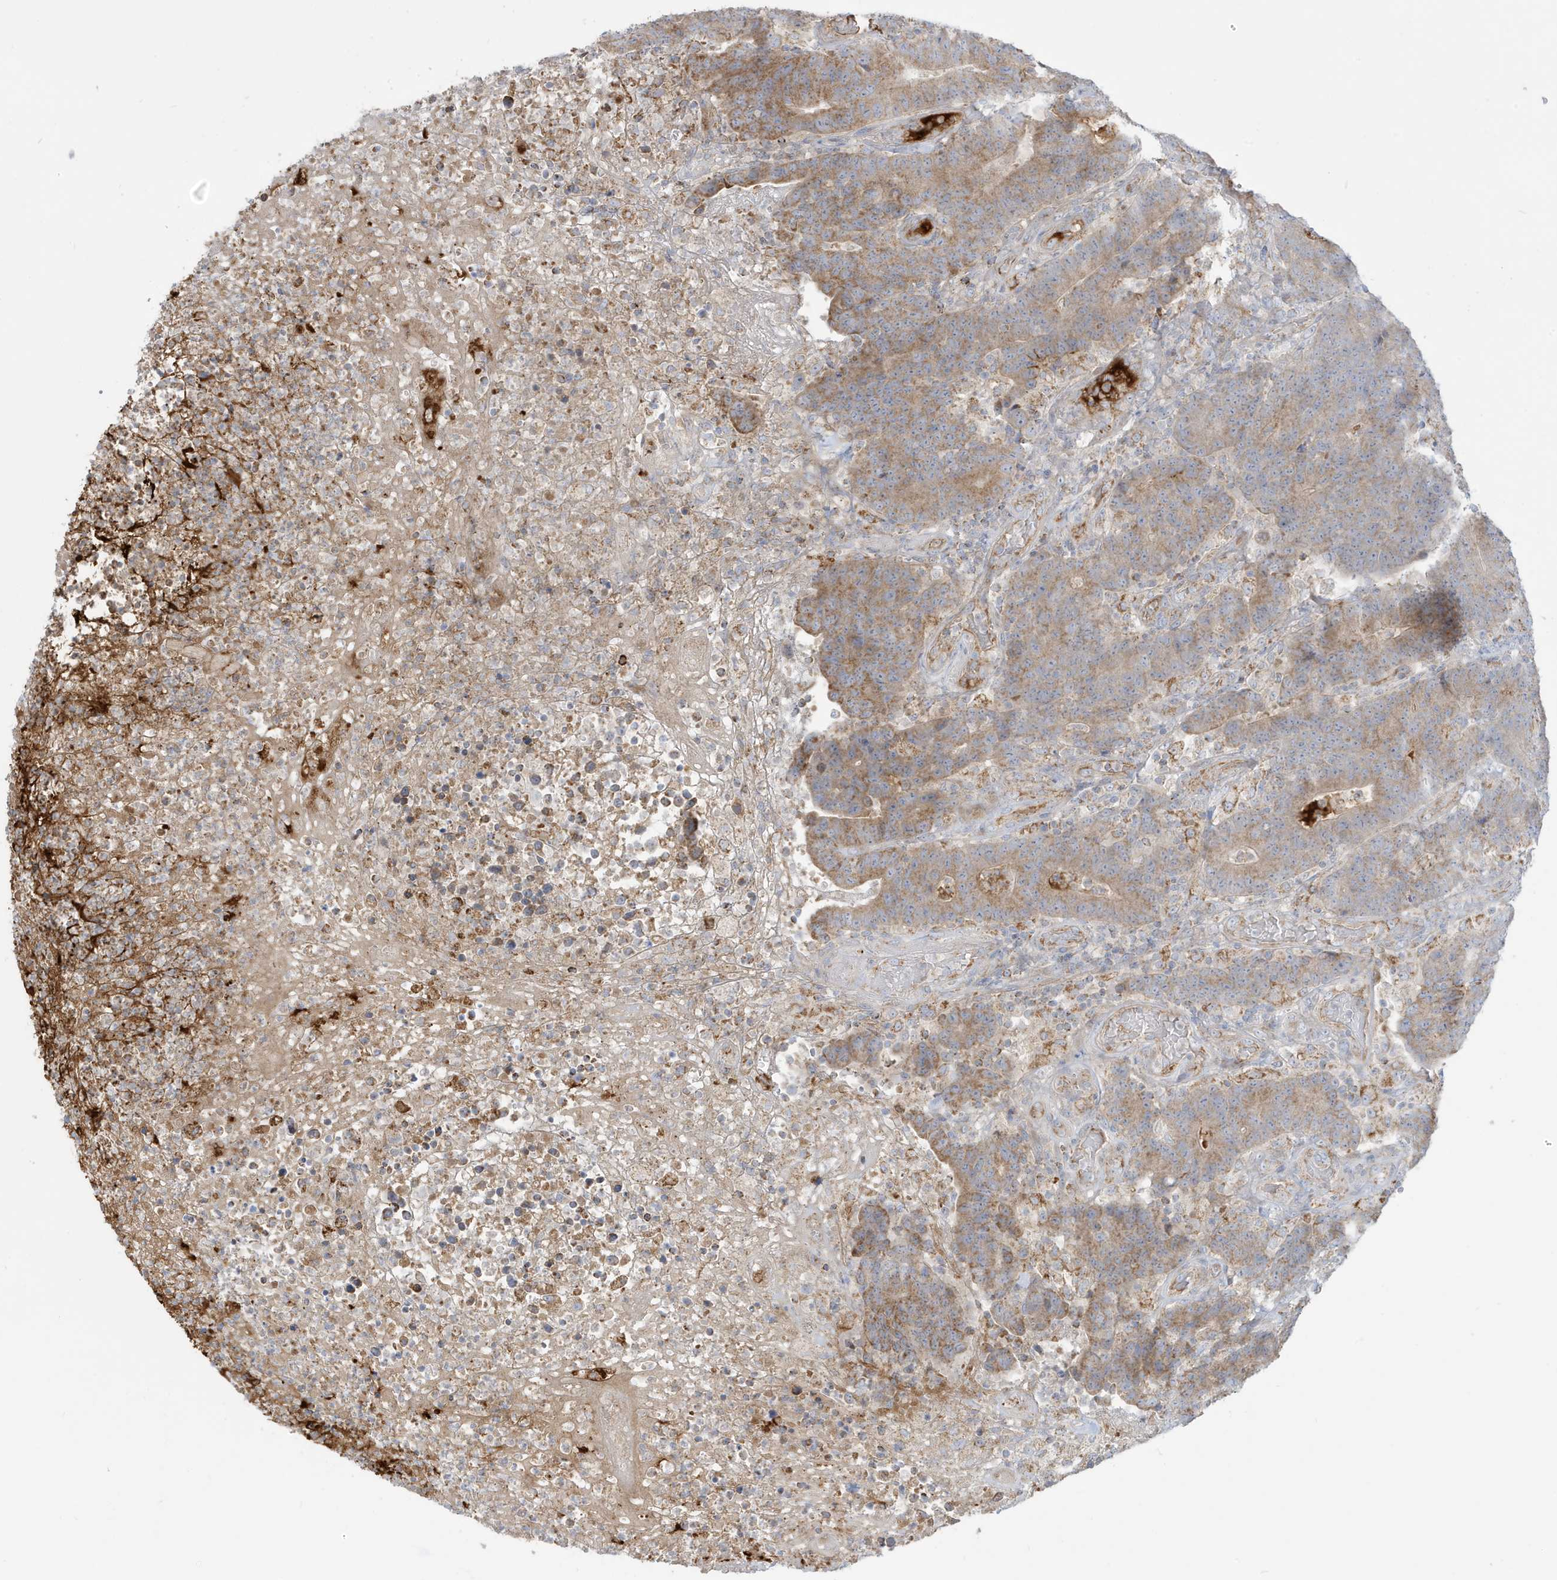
{"staining": {"intensity": "moderate", "quantity": ">75%", "location": "cytoplasmic/membranous"}, "tissue": "colorectal cancer", "cell_type": "Tumor cells", "image_type": "cancer", "snomed": [{"axis": "morphology", "description": "Normal tissue, NOS"}, {"axis": "morphology", "description": "Adenocarcinoma, NOS"}, {"axis": "topography", "description": "Colon"}], "caption": "This micrograph exhibits IHC staining of human colorectal cancer (adenocarcinoma), with medium moderate cytoplasmic/membranous expression in about >75% of tumor cells.", "gene": "IFT57", "patient": {"sex": "female", "age": 75}}